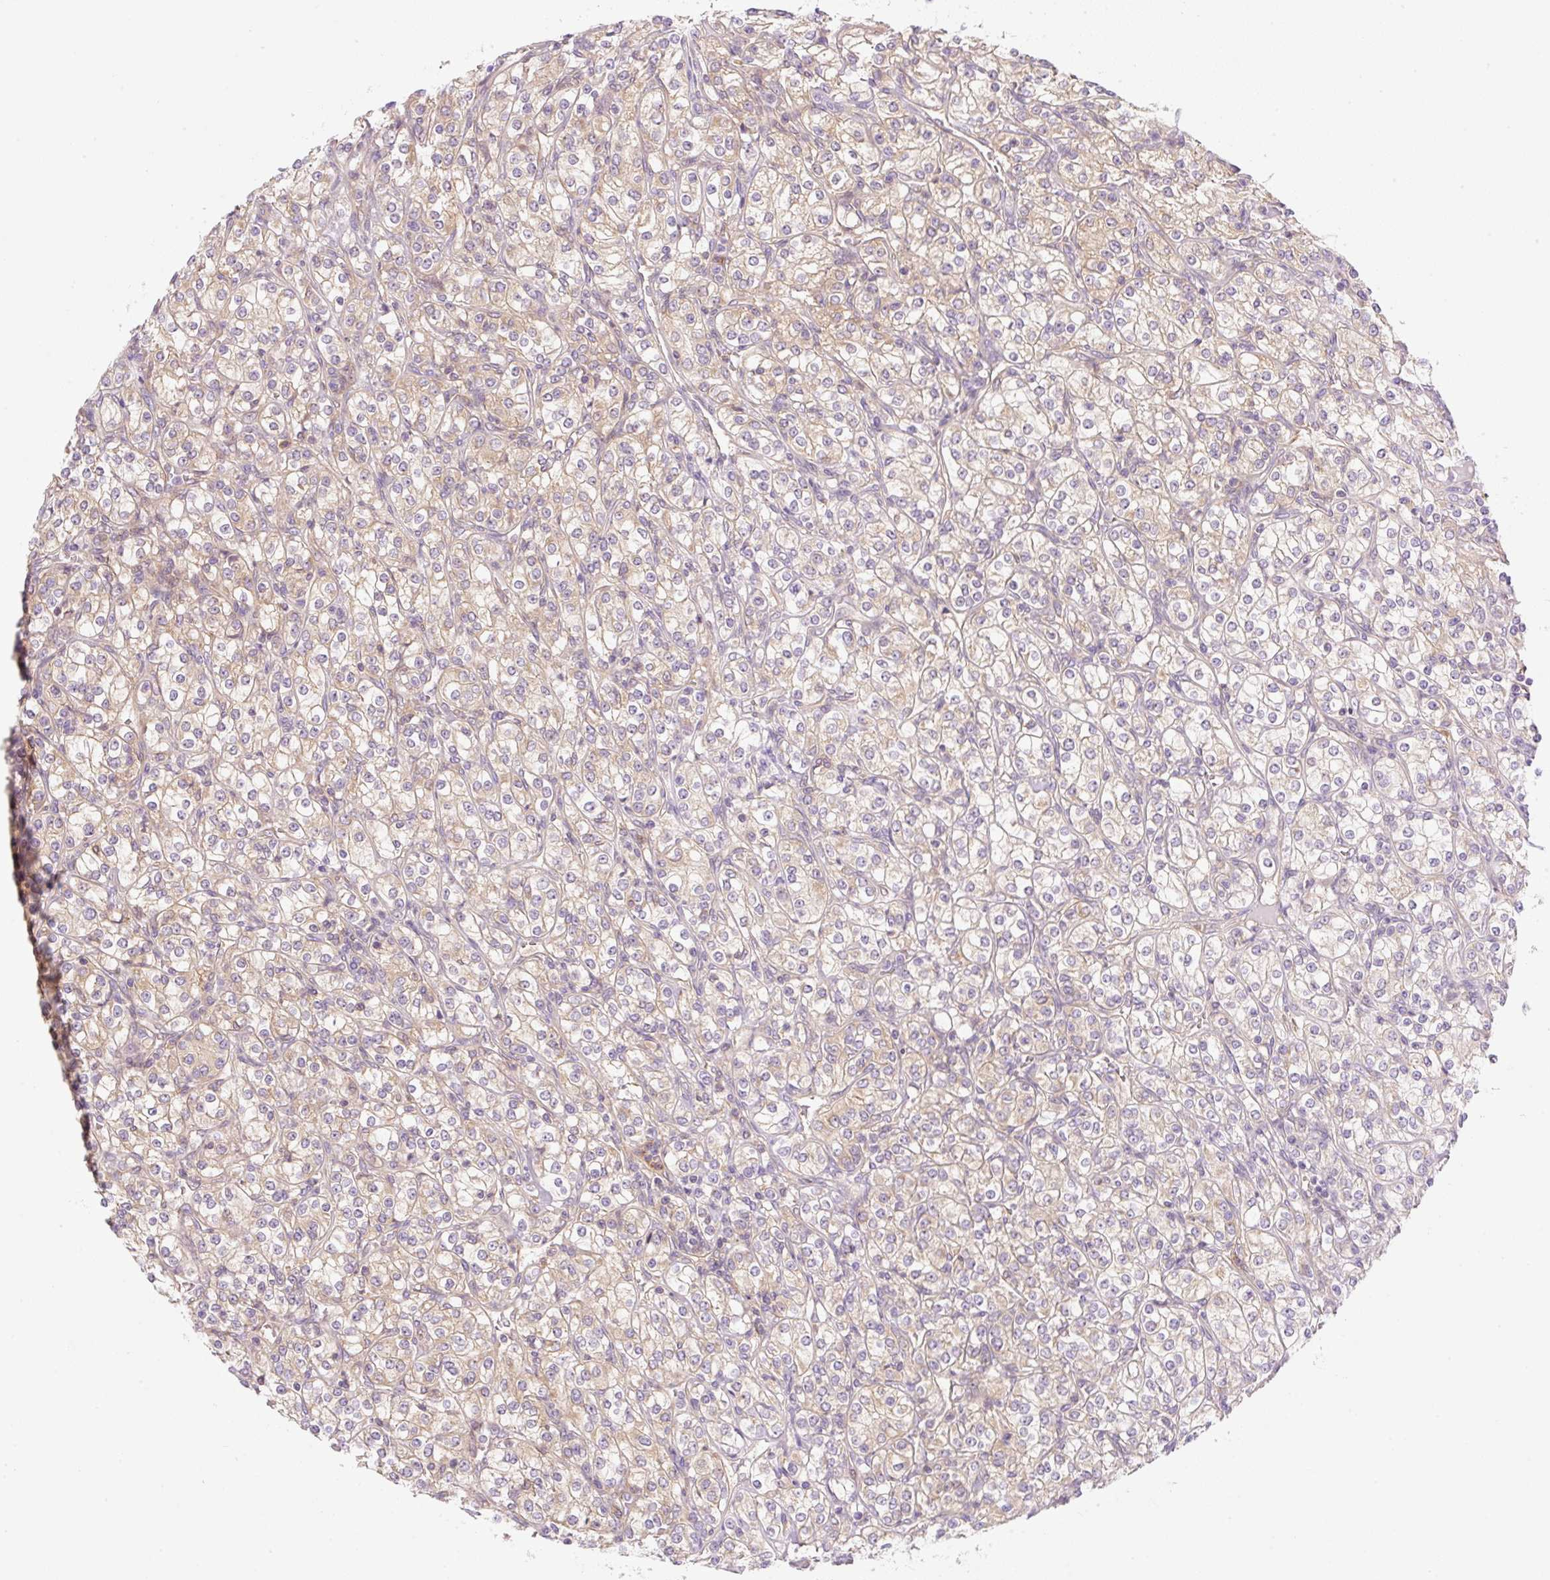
{"staining": {"intensity": "weak", "quantity": "25%-75%", "location": "cytoplasmic/membranous"}, "tissue": "renal cancer", "cell_type": "Tumor cells", "image_type": "cancer", "snomed": [{"axis": "morphology", "description": "Adenocarcinoma, NOS"}, {"axis": "topography", "description": "Kidney"}], "caption": "Approximately 25%-75% of tumor cells in human renal cancer (adenocarcinoma) show weak cytoplasmic/membranous protein expression as visualized by brown immunohistochemical staining.", "gene": "OMA1", "patient": {"sex": "male", "age": 77}}